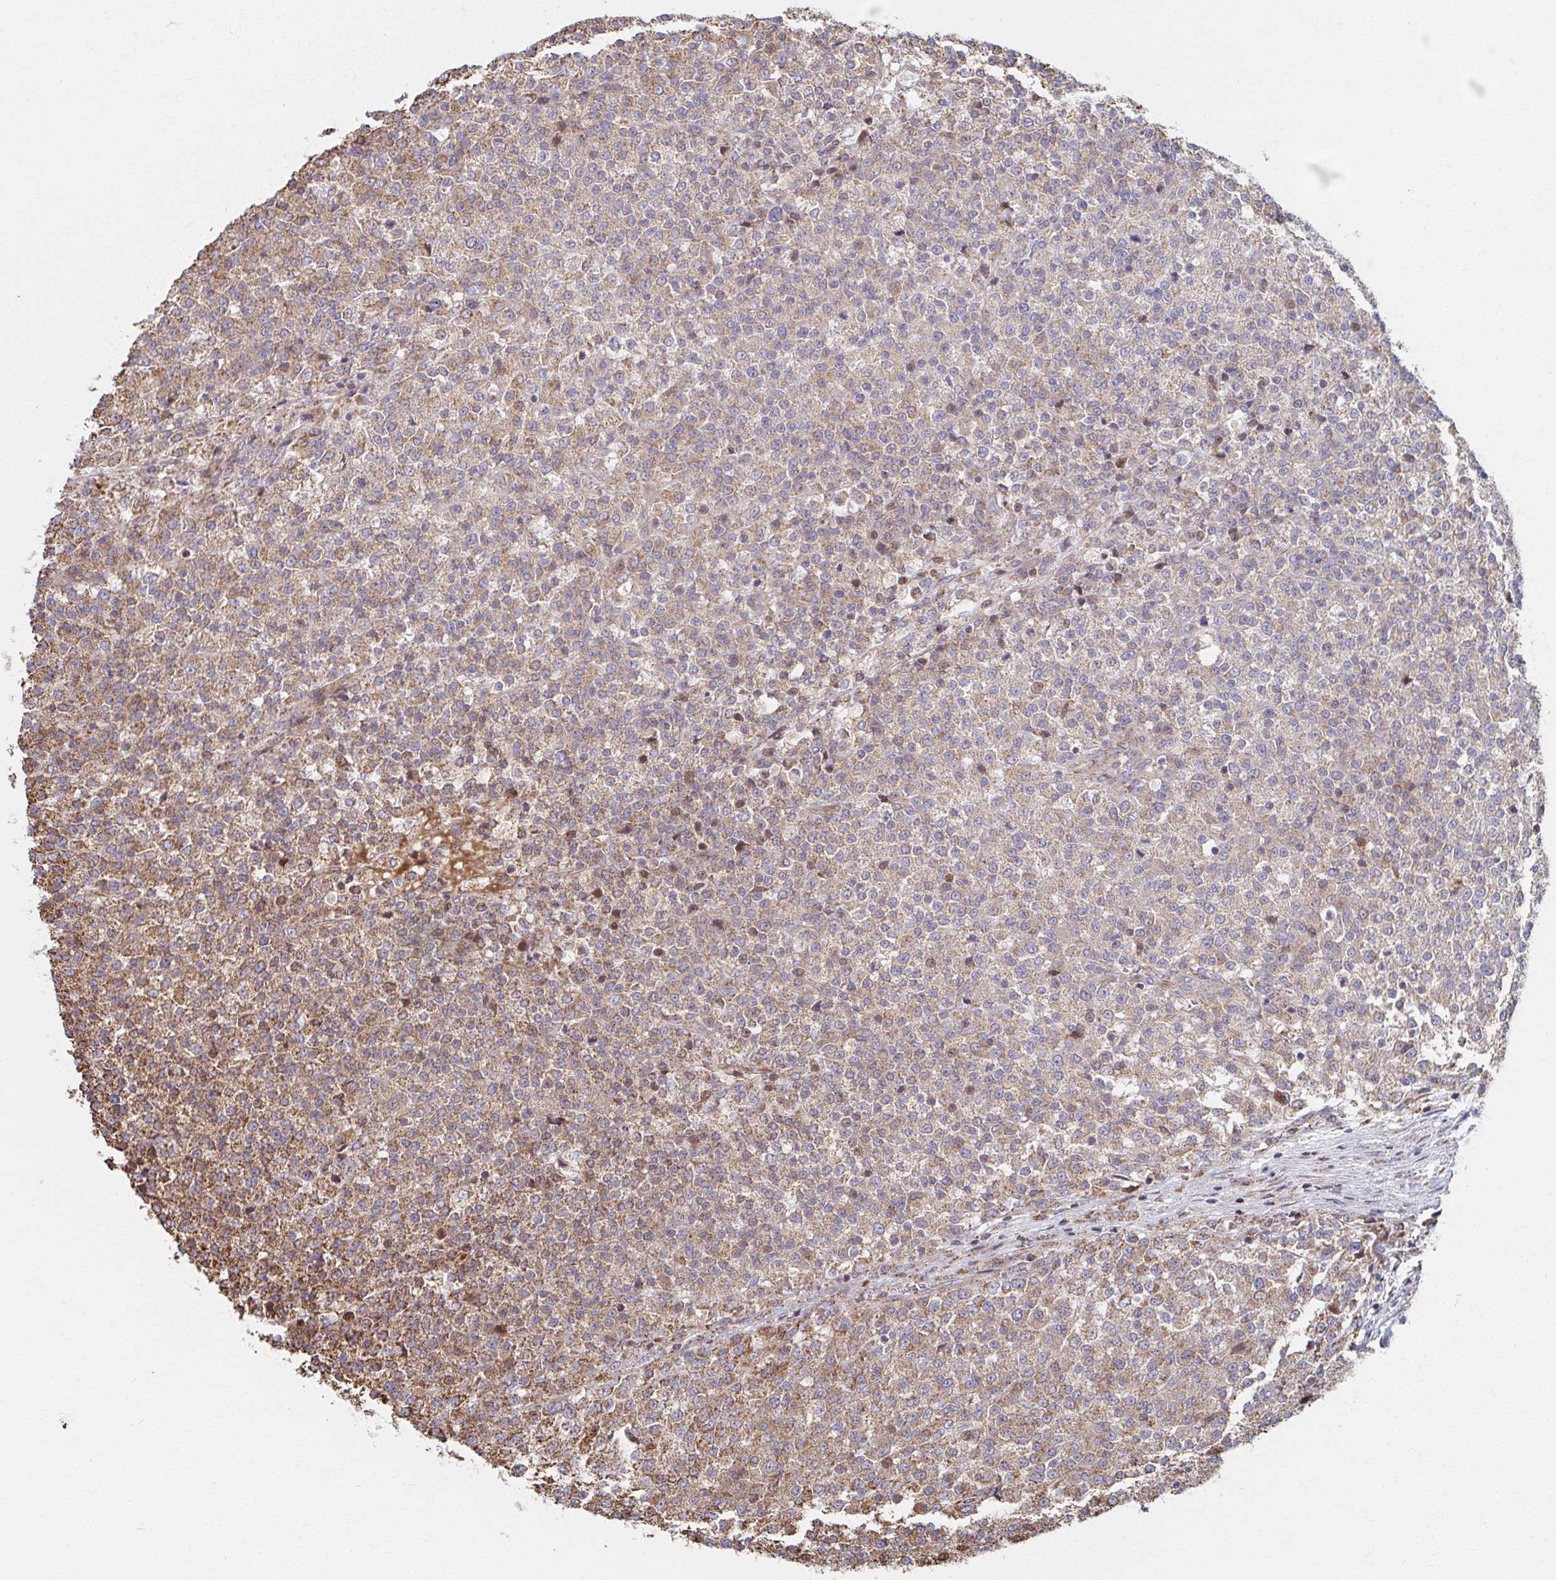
{"staining": {"intensity": "moderate", "quantity": "25%-75%", "location": "cytoplasmic/membranous"}, "tissue": "testis cancer", "cell_type": "Tumor cells", "image_type": "cancer", "snomed": [{"axis": "morphology", "description": "Seminoma, NOS"}, {"axis": "topography", "description": "Testis"}], "caption": "DAB (3,3'-diaminobenzidine) immunohistochemical staining of human testis cancer (seminoma) demonstrates moderate cytoplasmic/membranous protein expression in approximately 25%-75% of tumor cells.", "gene": "SAT1", "patient": {"sex": "male", "age": 59}}